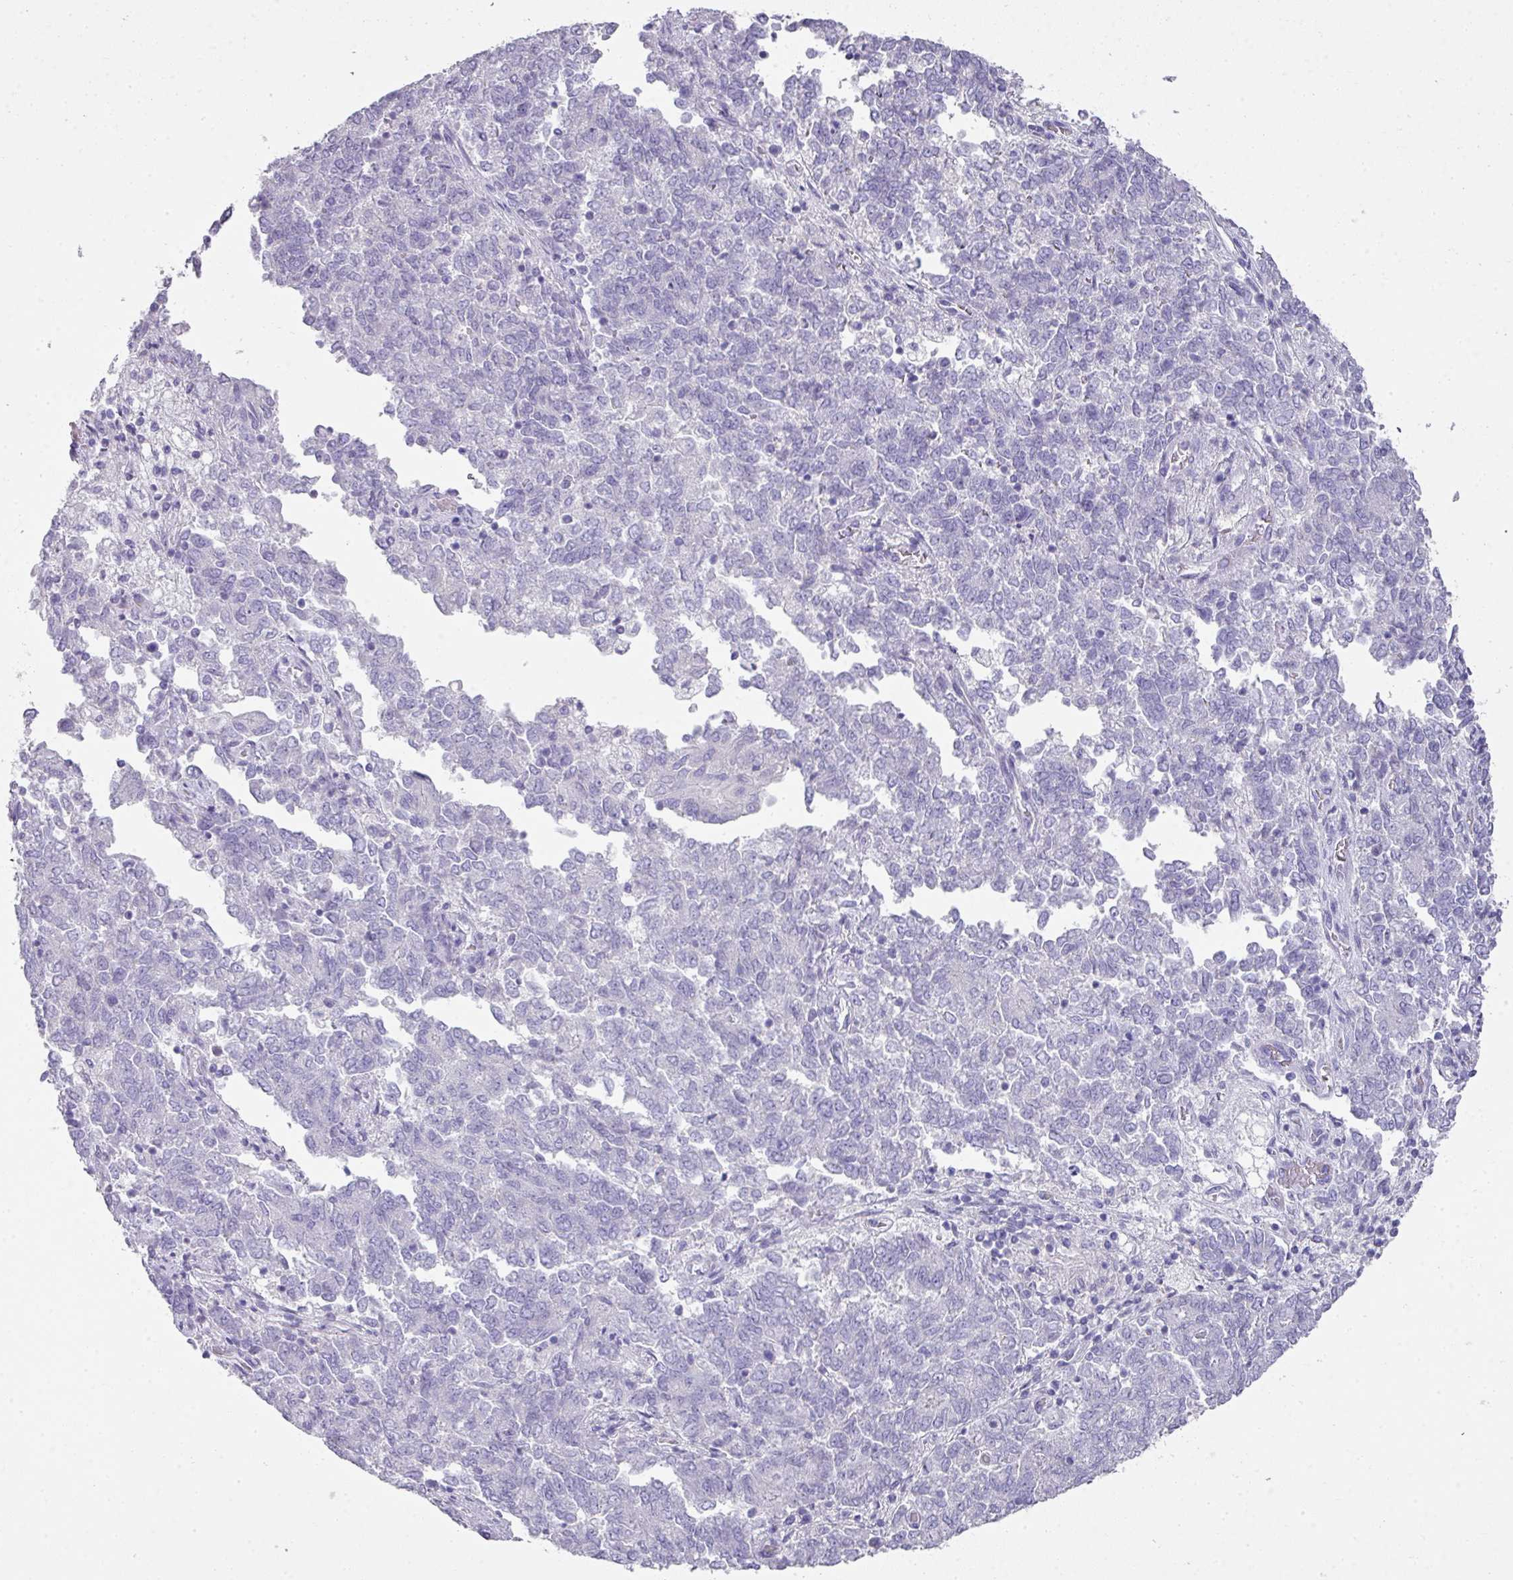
{"staining": {"intensity": "negative", "quantity": "none", "location": "none"}, "tissue": "endometrial cancer", "cell_type": "Tumor cells", "image_type": "cancer", "snomed": [{"axis": "morphology", "description": "Adenocarcinoma, NOS"}, {"axis": "topography", "description": "Endometrium"}], "caption": "The immunohistochemistry (IHC) histopathology image has no significant positivity in tumor cells of adenocarcinoma (endometrial) tissue.", "gene": "GLI4", "patient": {"sex": "female", "age": 80}}